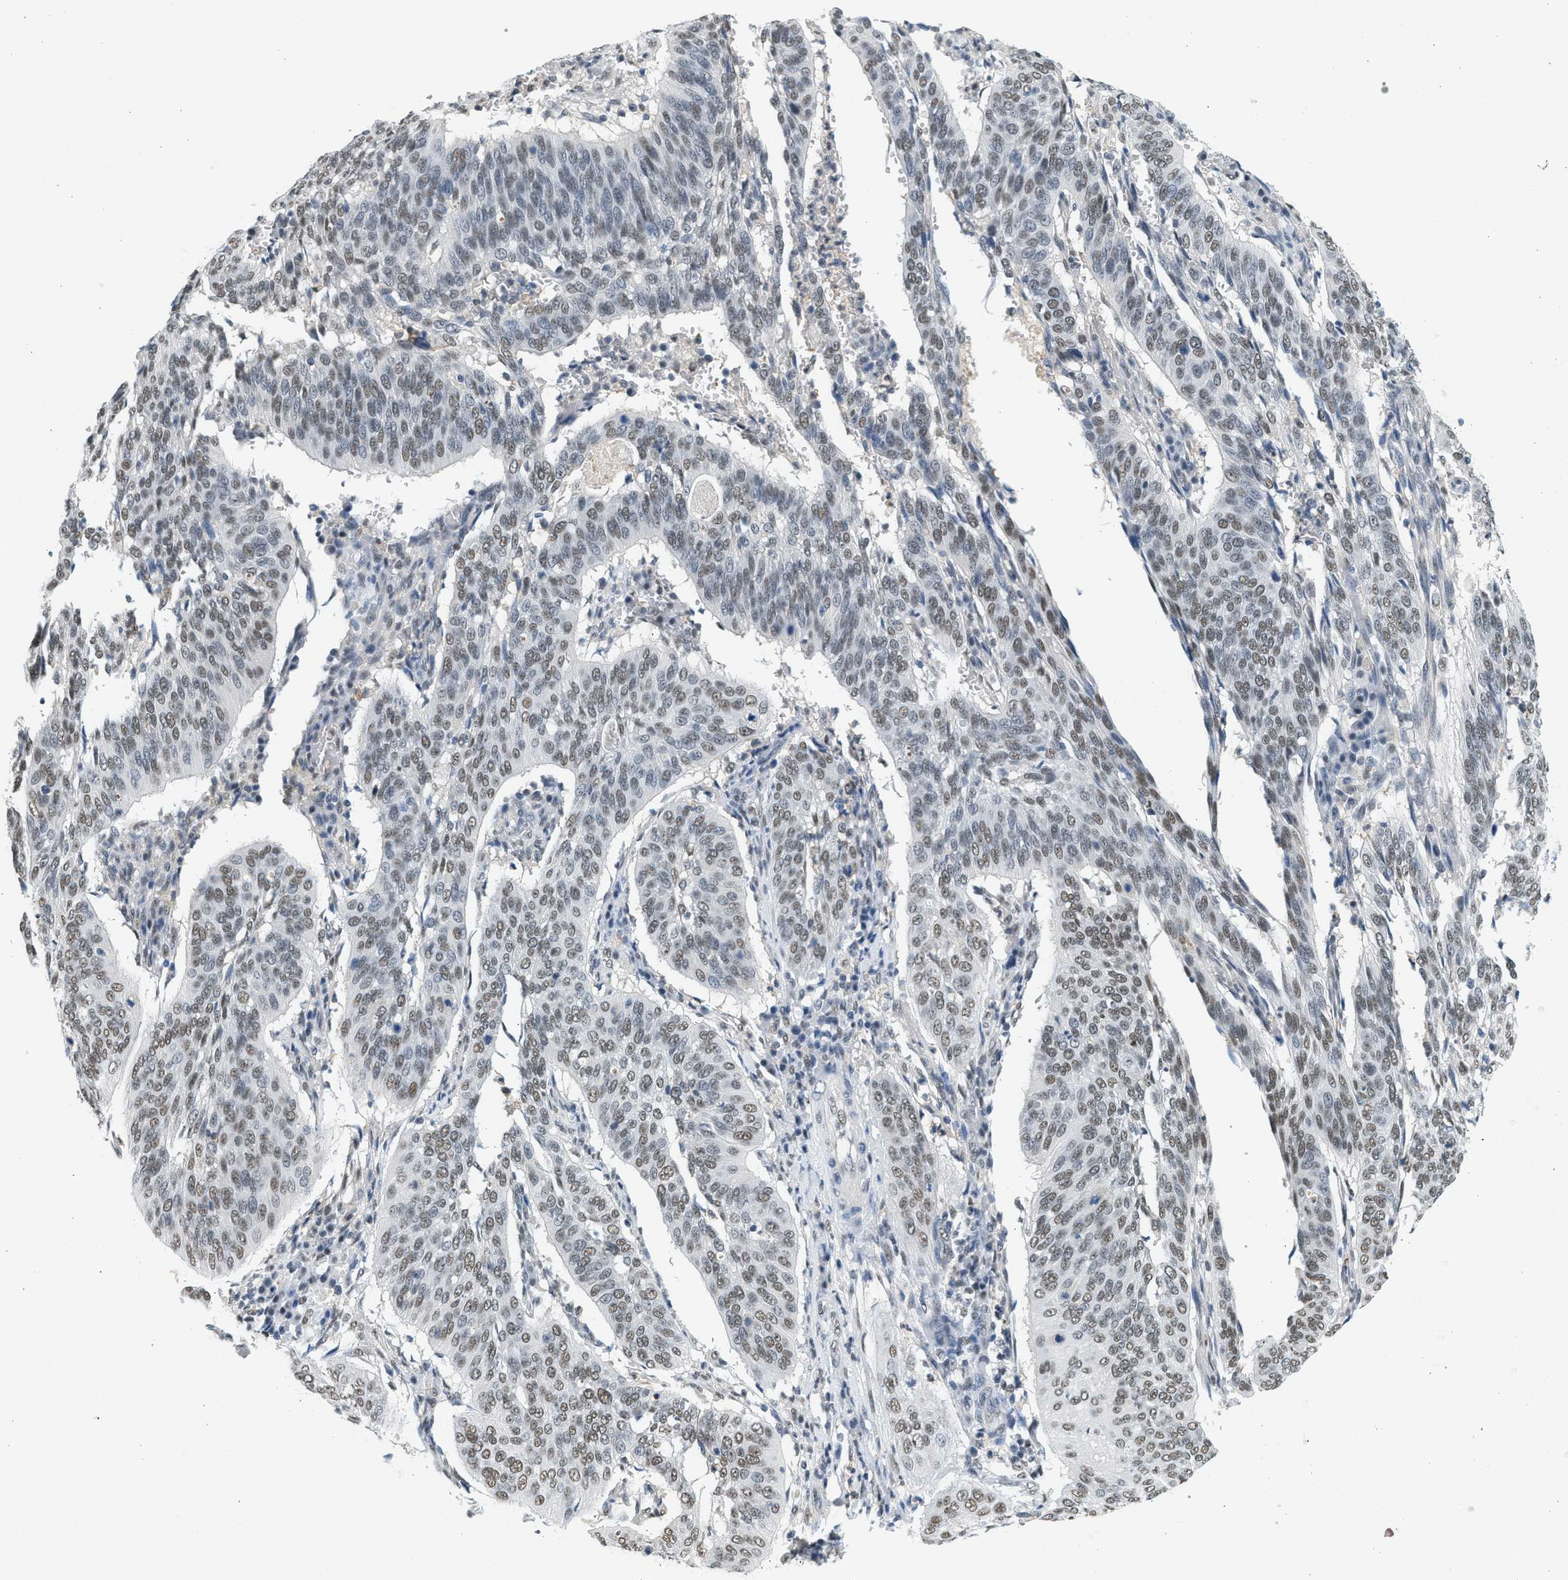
{"staining": {"intensity": "moderate", "quantity": ">75%", "location": "nuclear"}, "tissue": "cervical cancer", "cell_type": "Tumor cells", "image_type": "cancer", "snomed": [{"axis": "morphology", "description": "Normal tissue, NOS"}, {"axis": "morphology", "description": "Squamous cell carcinoma, NOS"}, {"axis": "topography", "description": "Cervix"}], "caption": "Human cervical cancer stained with a protein marker shows moderate staining in tumor cells.", "gene": "HIPK1", "patient": {"sex": "female", "age": 39}}